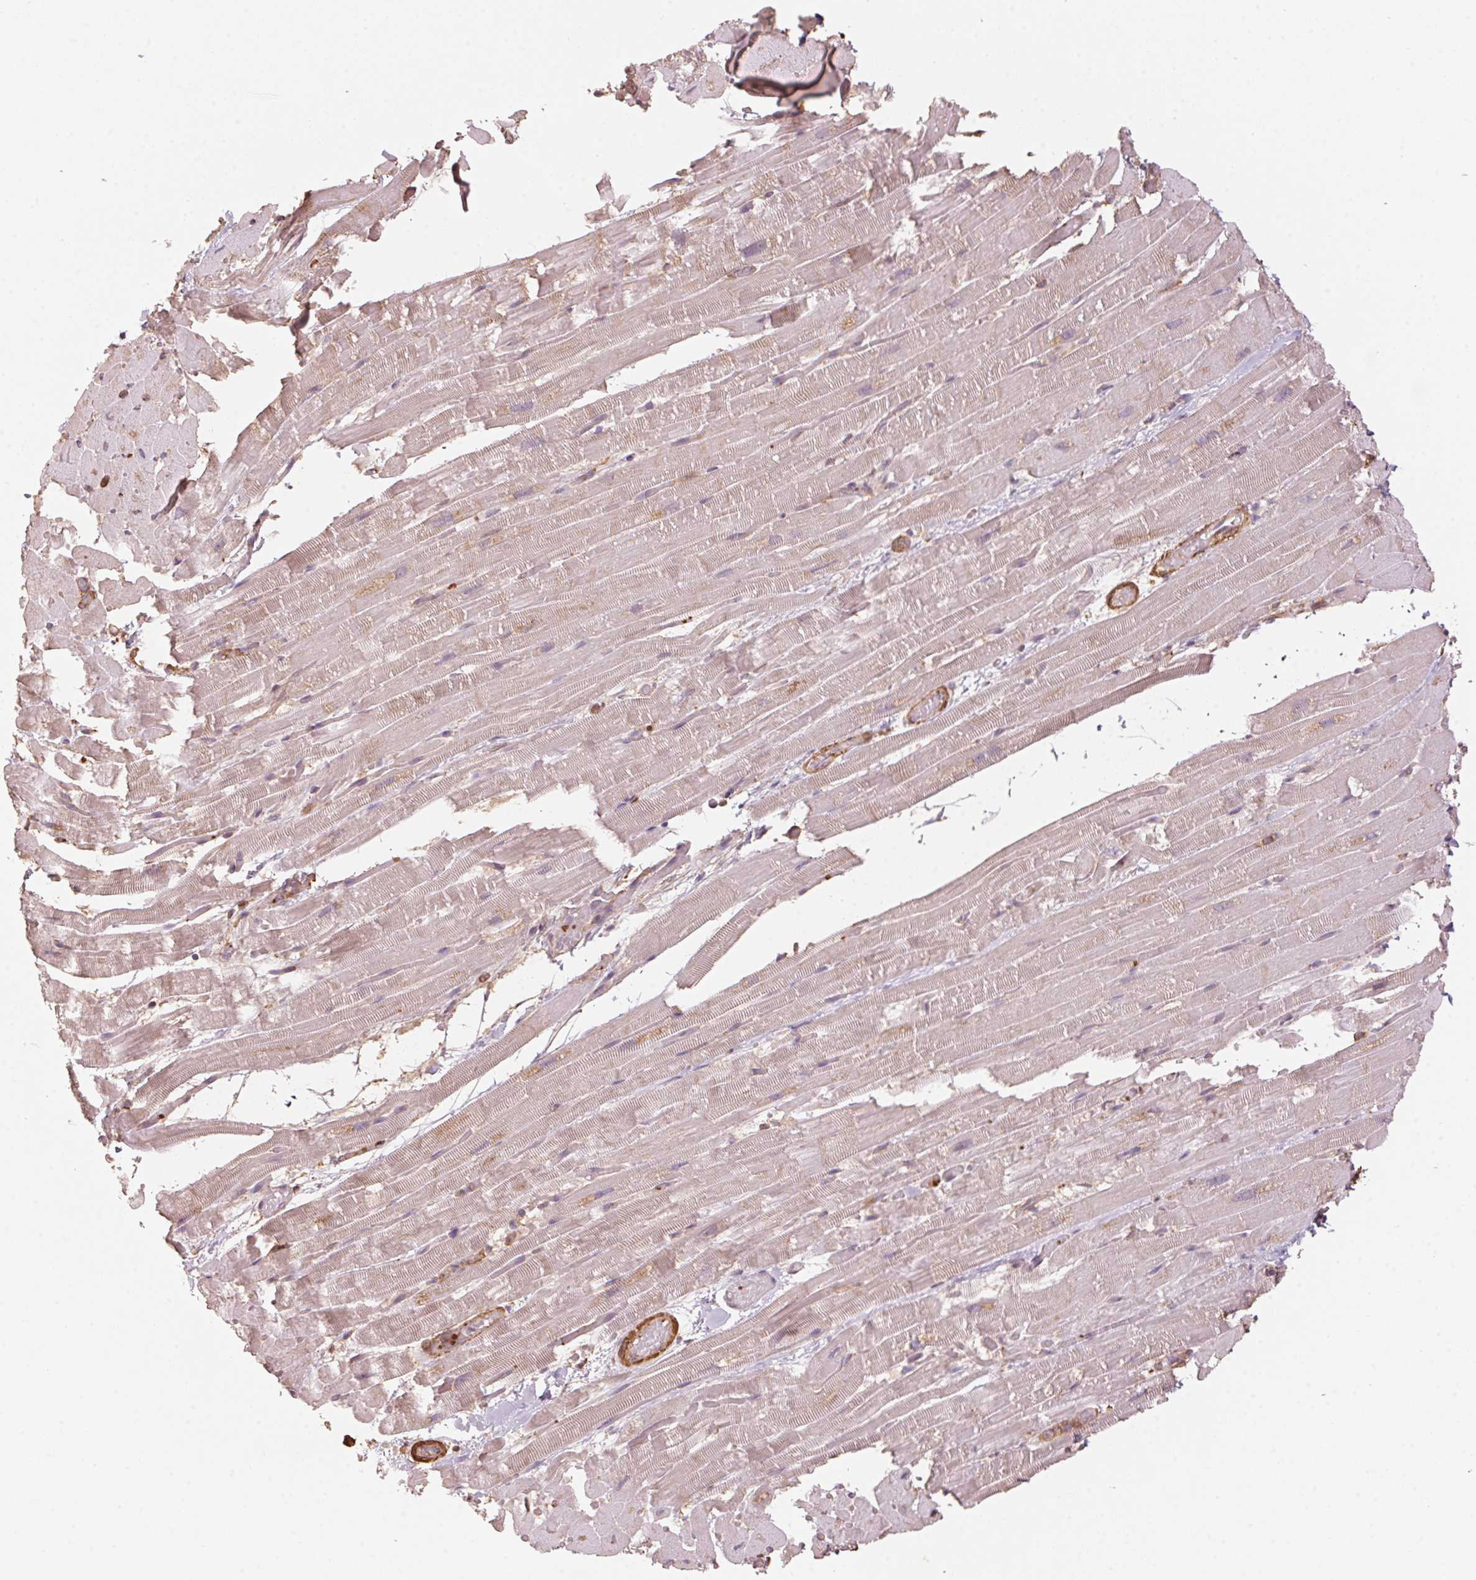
{"staining": {"intensity": "weak", "quantity": "25%-75%", "location": "cytoplasmic/membranous"}, "tissue": "heart muscle", "cell_type": "Cardiomyocytes", "image_type": "normal", "snomed": [{"axis": "morphology", "description": "Normal tissue, NOS"}, {"axis": "topography", "description": "Heart"}], "caption": "Heart muscle was stained to show a protein in brown. There is low levels of weak cytoplasmic/membranous staining in about 25%-75% of cardiomyocytes. The staining was performed using DAB (3,3'-diaminobenzidine) to visualize the protein expression in brown, while the nuclei were stained in blue with hematoxylin (Magnification: 20x).", "gene": "QDPR", "patient": {"sex": "male", "age": 37}}